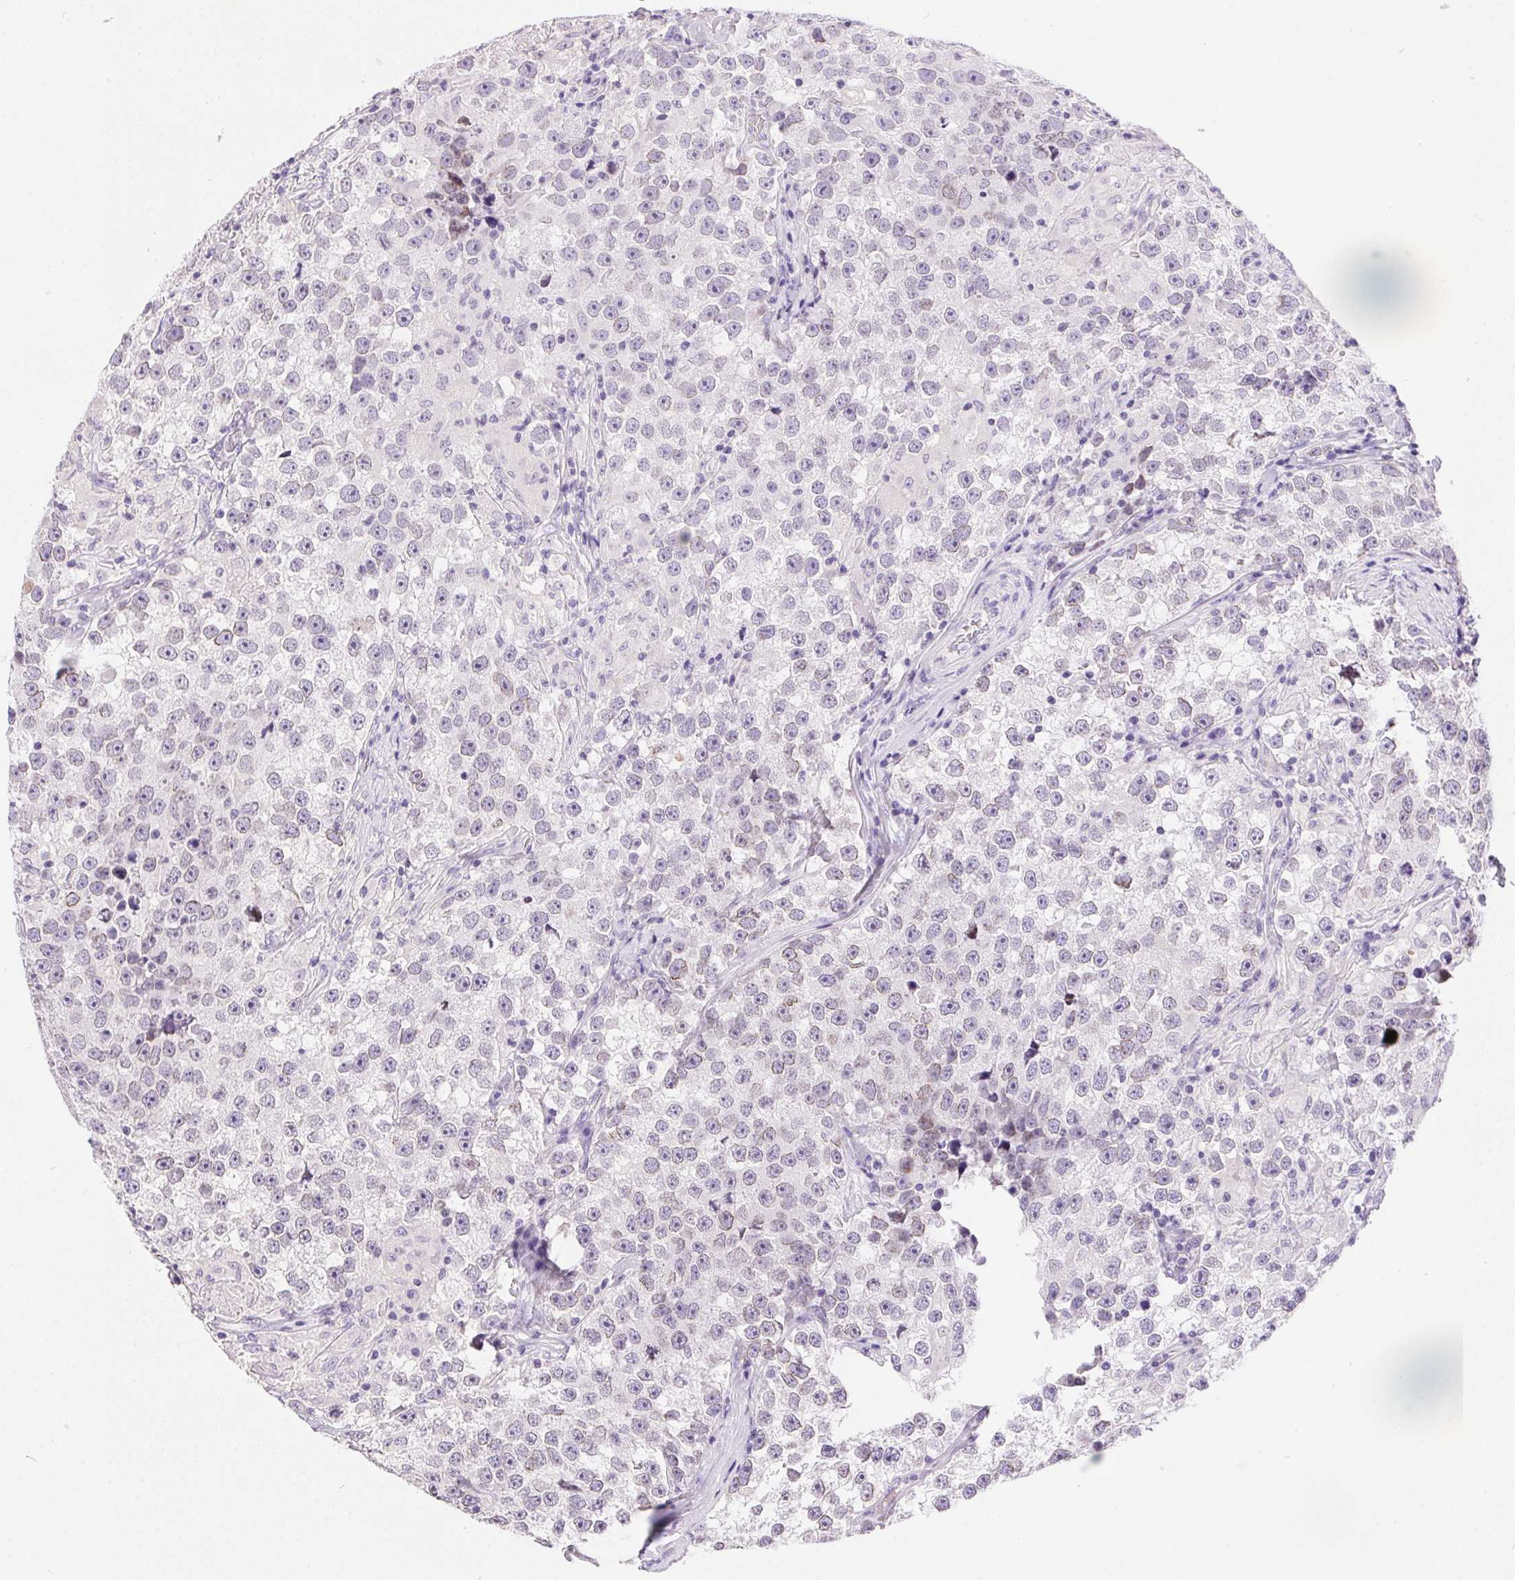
{"staining": {"intensity": "negative", "quantity": "none", "location": "none"}, "tissue": "testis cancer", "cell_type": "Tumor cells", "image_type": "cancer", "snomed": [{"axis": "morphology", "description": "Seminoma, NOS"}, {"axis": "topography", "description": "Testis"}], "caption": "This is an immunohistochemistry (IHC) photomicrograph of human testis cancer. There is no positivity in tumor cells.", "gene": "SSTR4", "patient": {"sex": "male", "age": 46}}